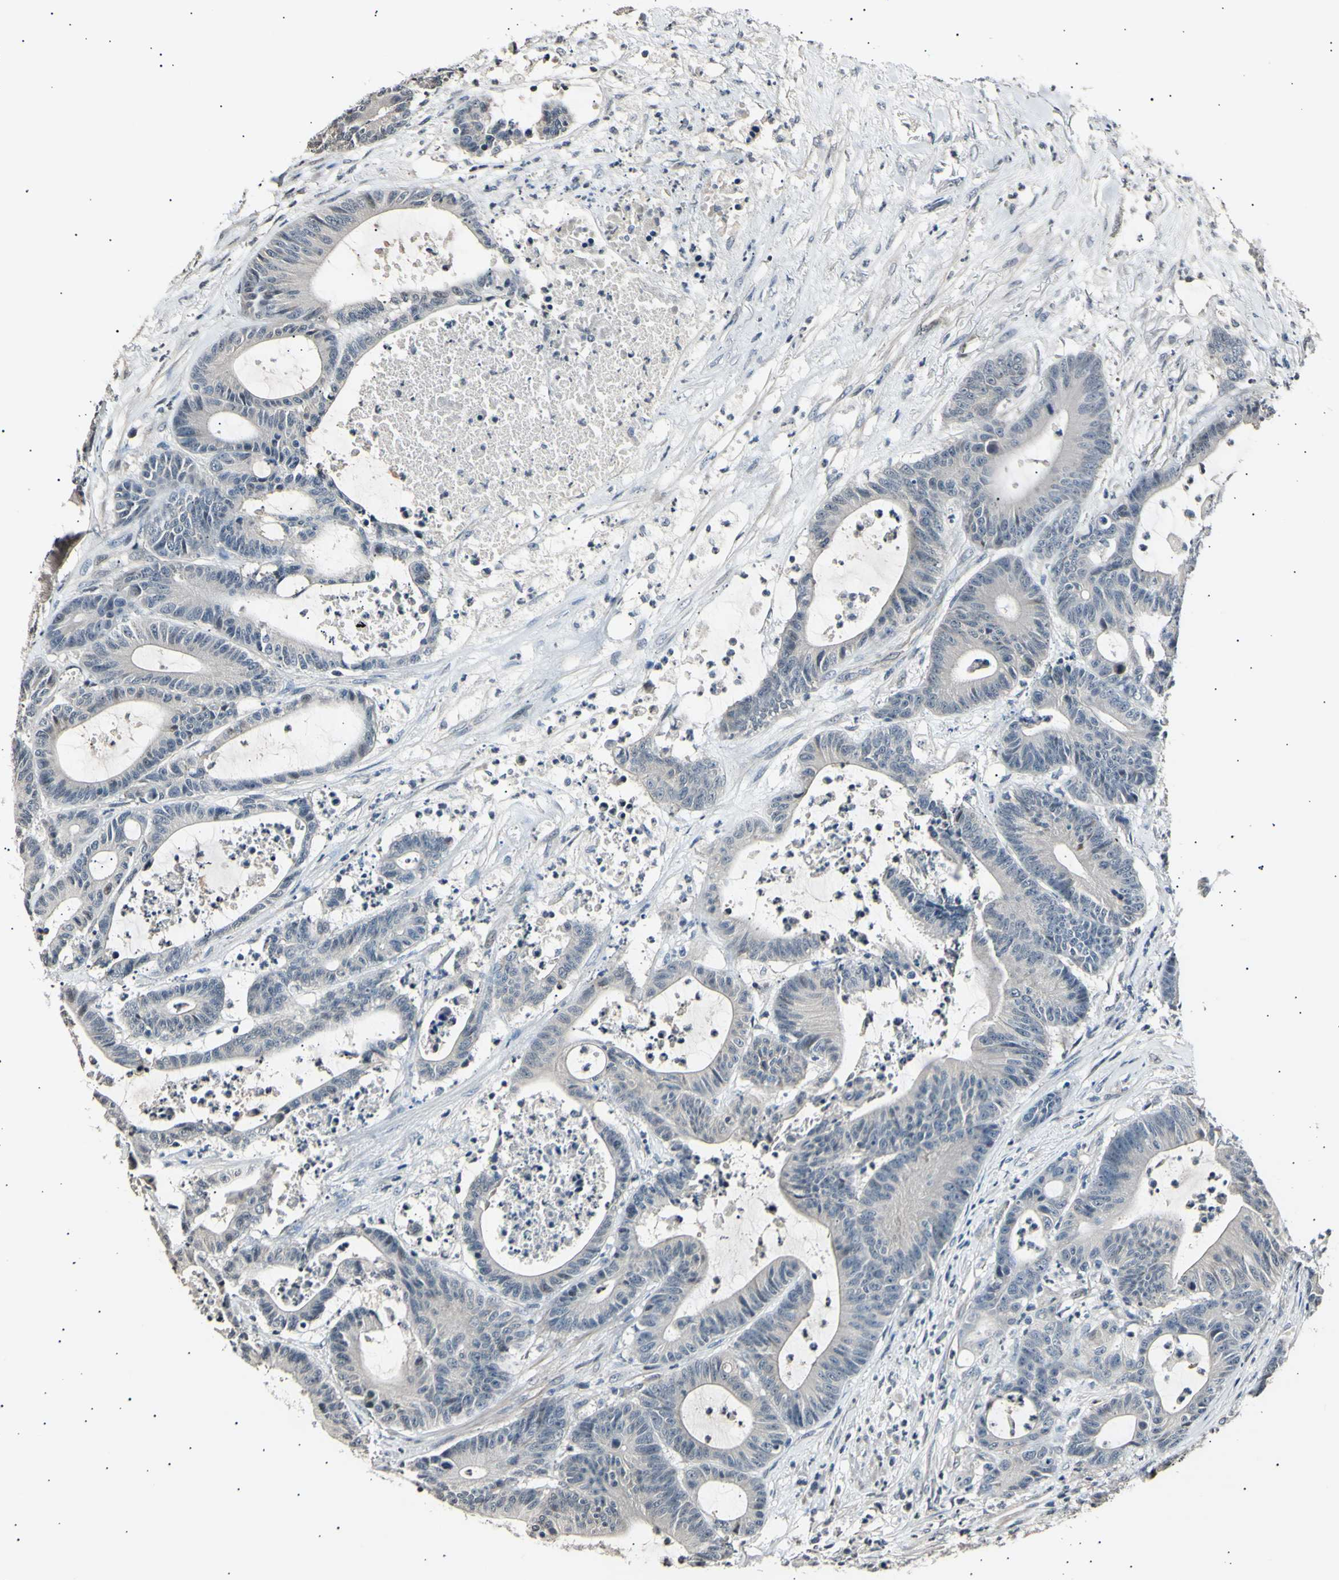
{"staining": {"intensity": "negative", "quantity": "none", "location": "none"}, "tissue": "colorectal cancer", "cell_type": "Tumor cells", "image_type": "cancer", "snomed": [{"axis": "morphology", "description": "Adenocarcinoma, NOS"}, {"axis": "topography", "description": "Colon"}], "caption": "IHC micrograph of neoplastic tissue: colorectal cancer (adenocarcinoma) stained with DAB (3,3'-diaminobenzidine) reveals no significant protein expression in tumor cells.", "gene": "AK1", "patient": {"sex": "female", "age": 84}}